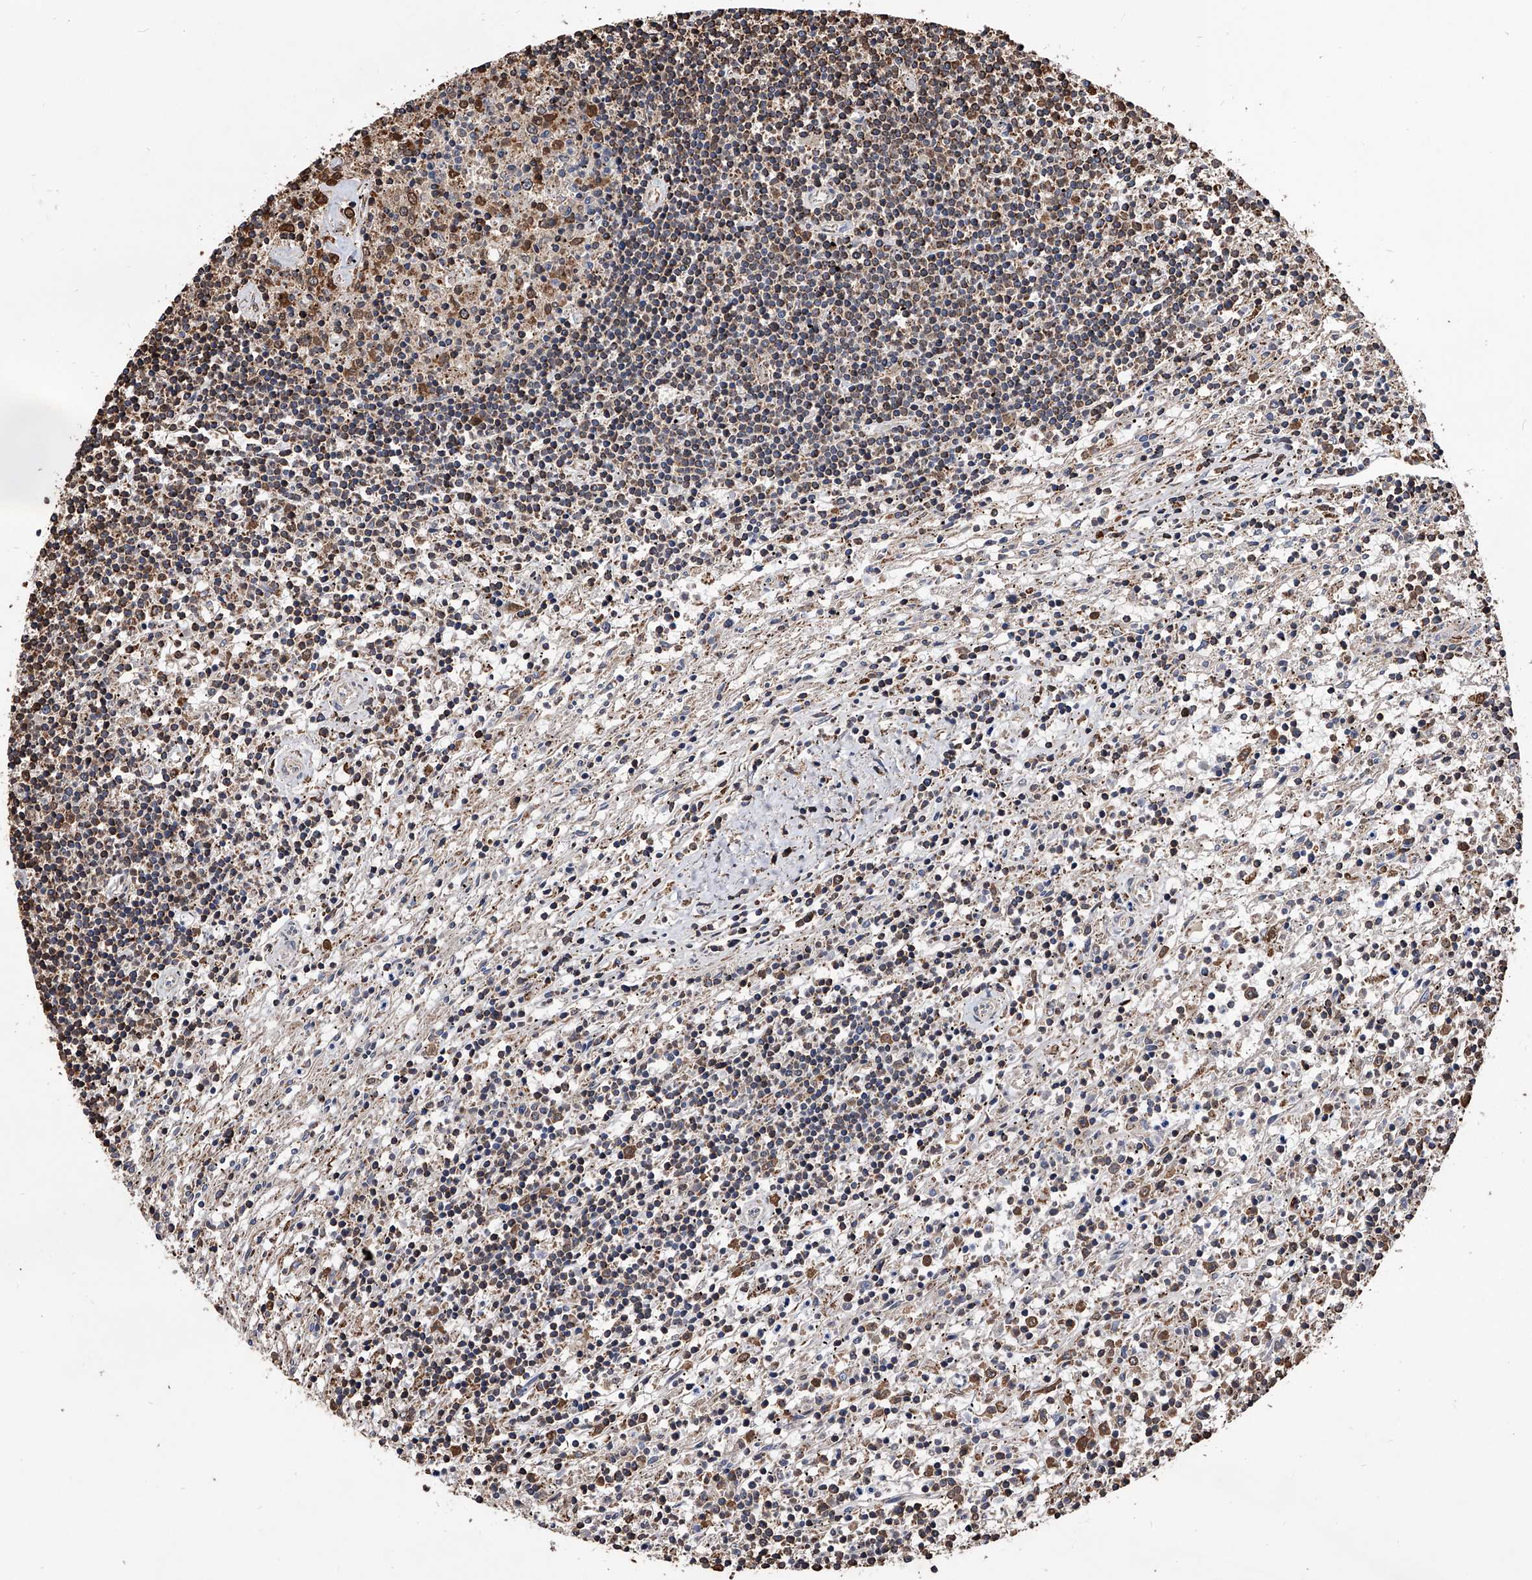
{"staining": {"intensity": "moderate", "quantity": "25%-75%", "location": "cytoplasmic/membranous"}, "tissue": "lymphoma", "cell_type": "Tumor cells", "image_type": "cancer", "snomed": [{"axis": "morphology", "description": "Malignant lymphoma, non-Hodgkin's type, Low grade"}, {"axis": "topography", "description": "Spleen"}], "caption": "Immunohistochemical staining of low-grade malignant lymphoma, non-Hodgkin's type exhibits medium levels of moderate cytoplasmic/membranous staining in approximately 25%-75% of tumor cells.", "gene": "SMPDL3A", "patient": {"sex": "male", "age": 76}}